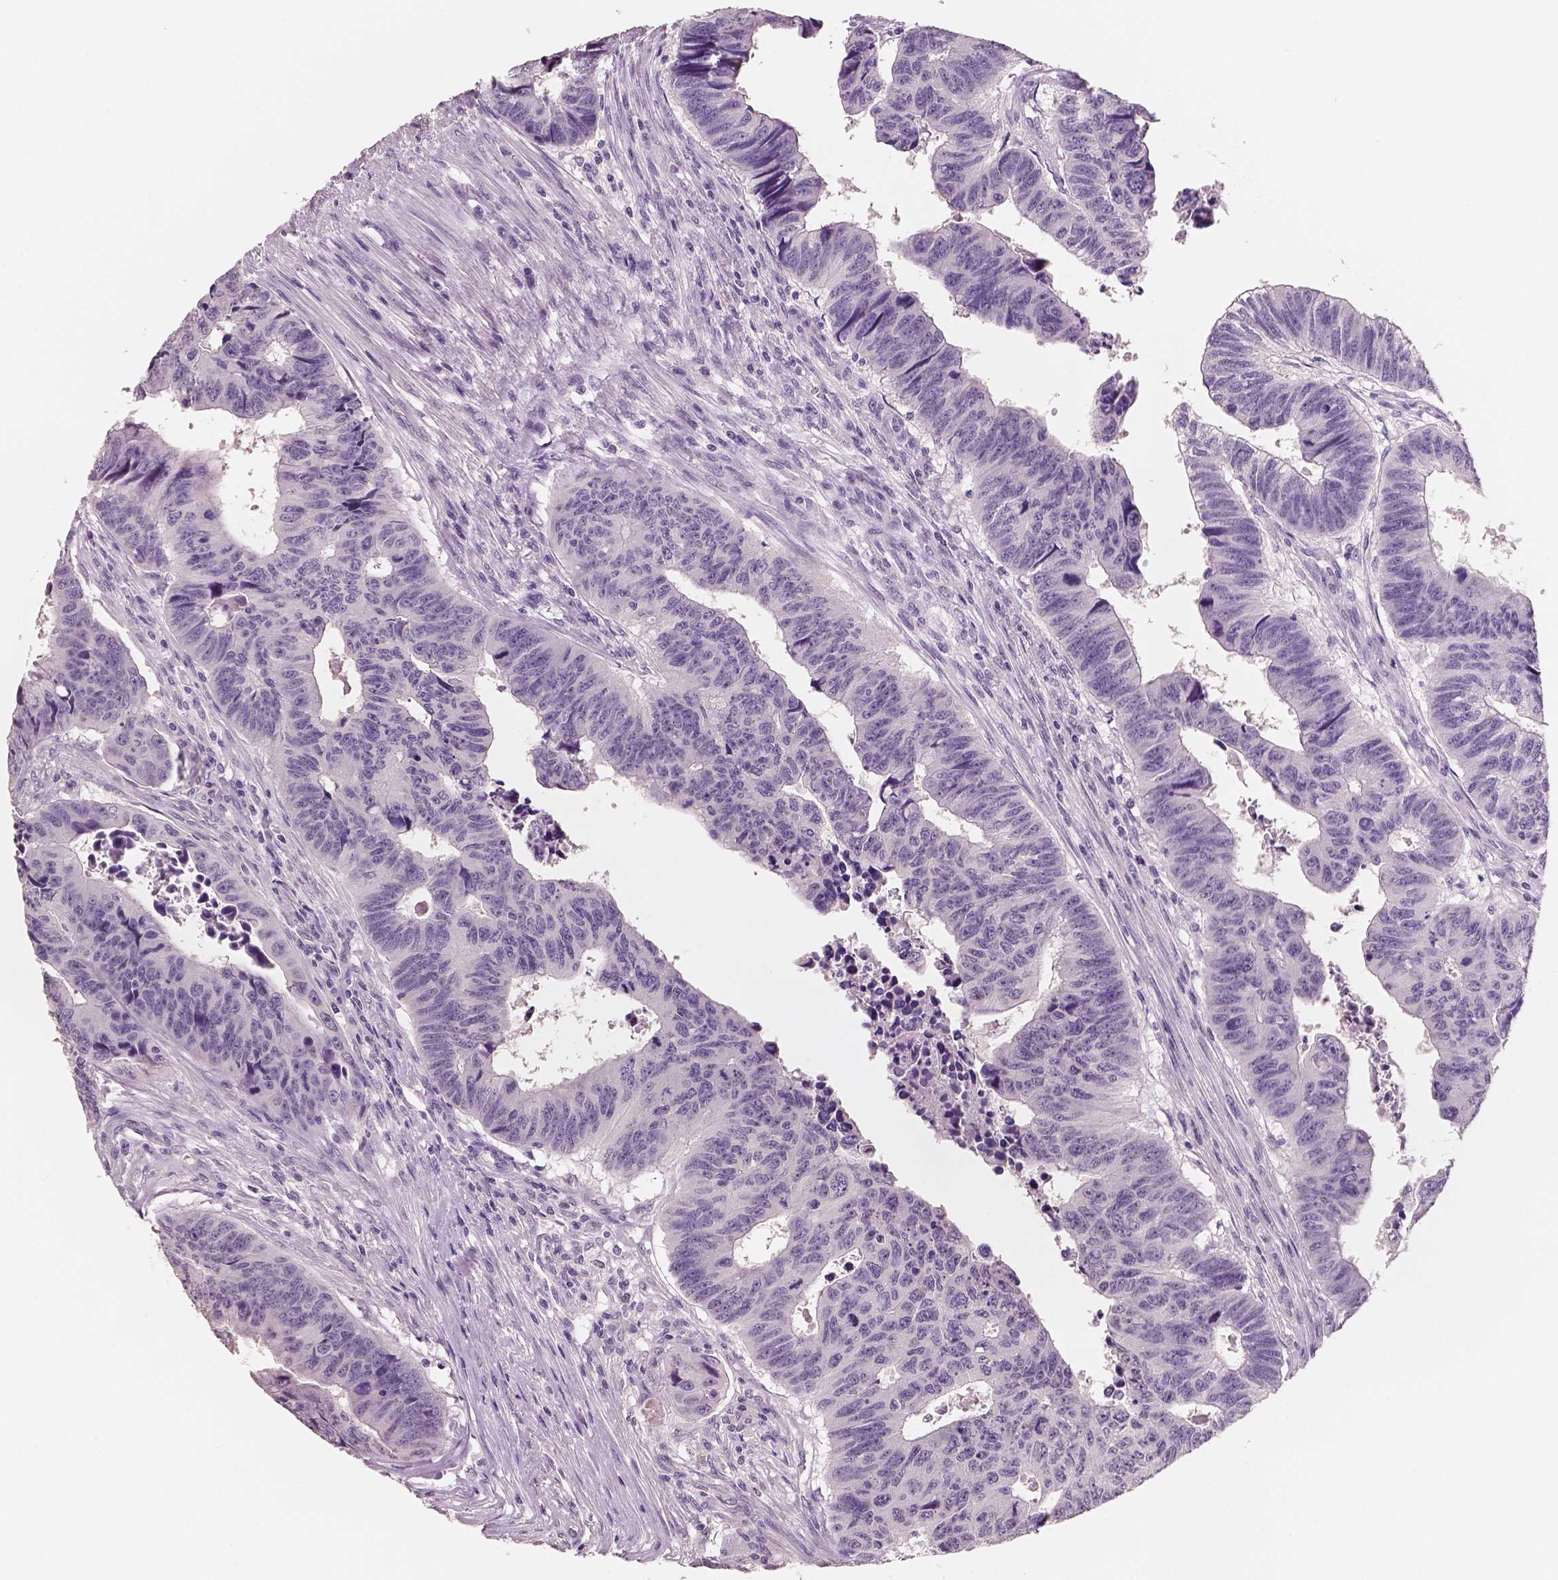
{"staining": {"intensity": "negative", "quantity": "none", "location": "none"}, "tissue": "colorectal cancer", "cell_type": "Tumor cells", "image_type": "cancer", "snomed": [{"axis": "morphology", "description": "Adenocarcinoma, NOS"}, {"axis": "topography", "description": "Rectum"}], "caption": "This is a image of immunohistochemistry (IHC) staining of colorectal adenocarcinoma, which shows no expression in tumor cells.", "gene": "NECAB1", "patient": {"sex": "female", "age": 85}}